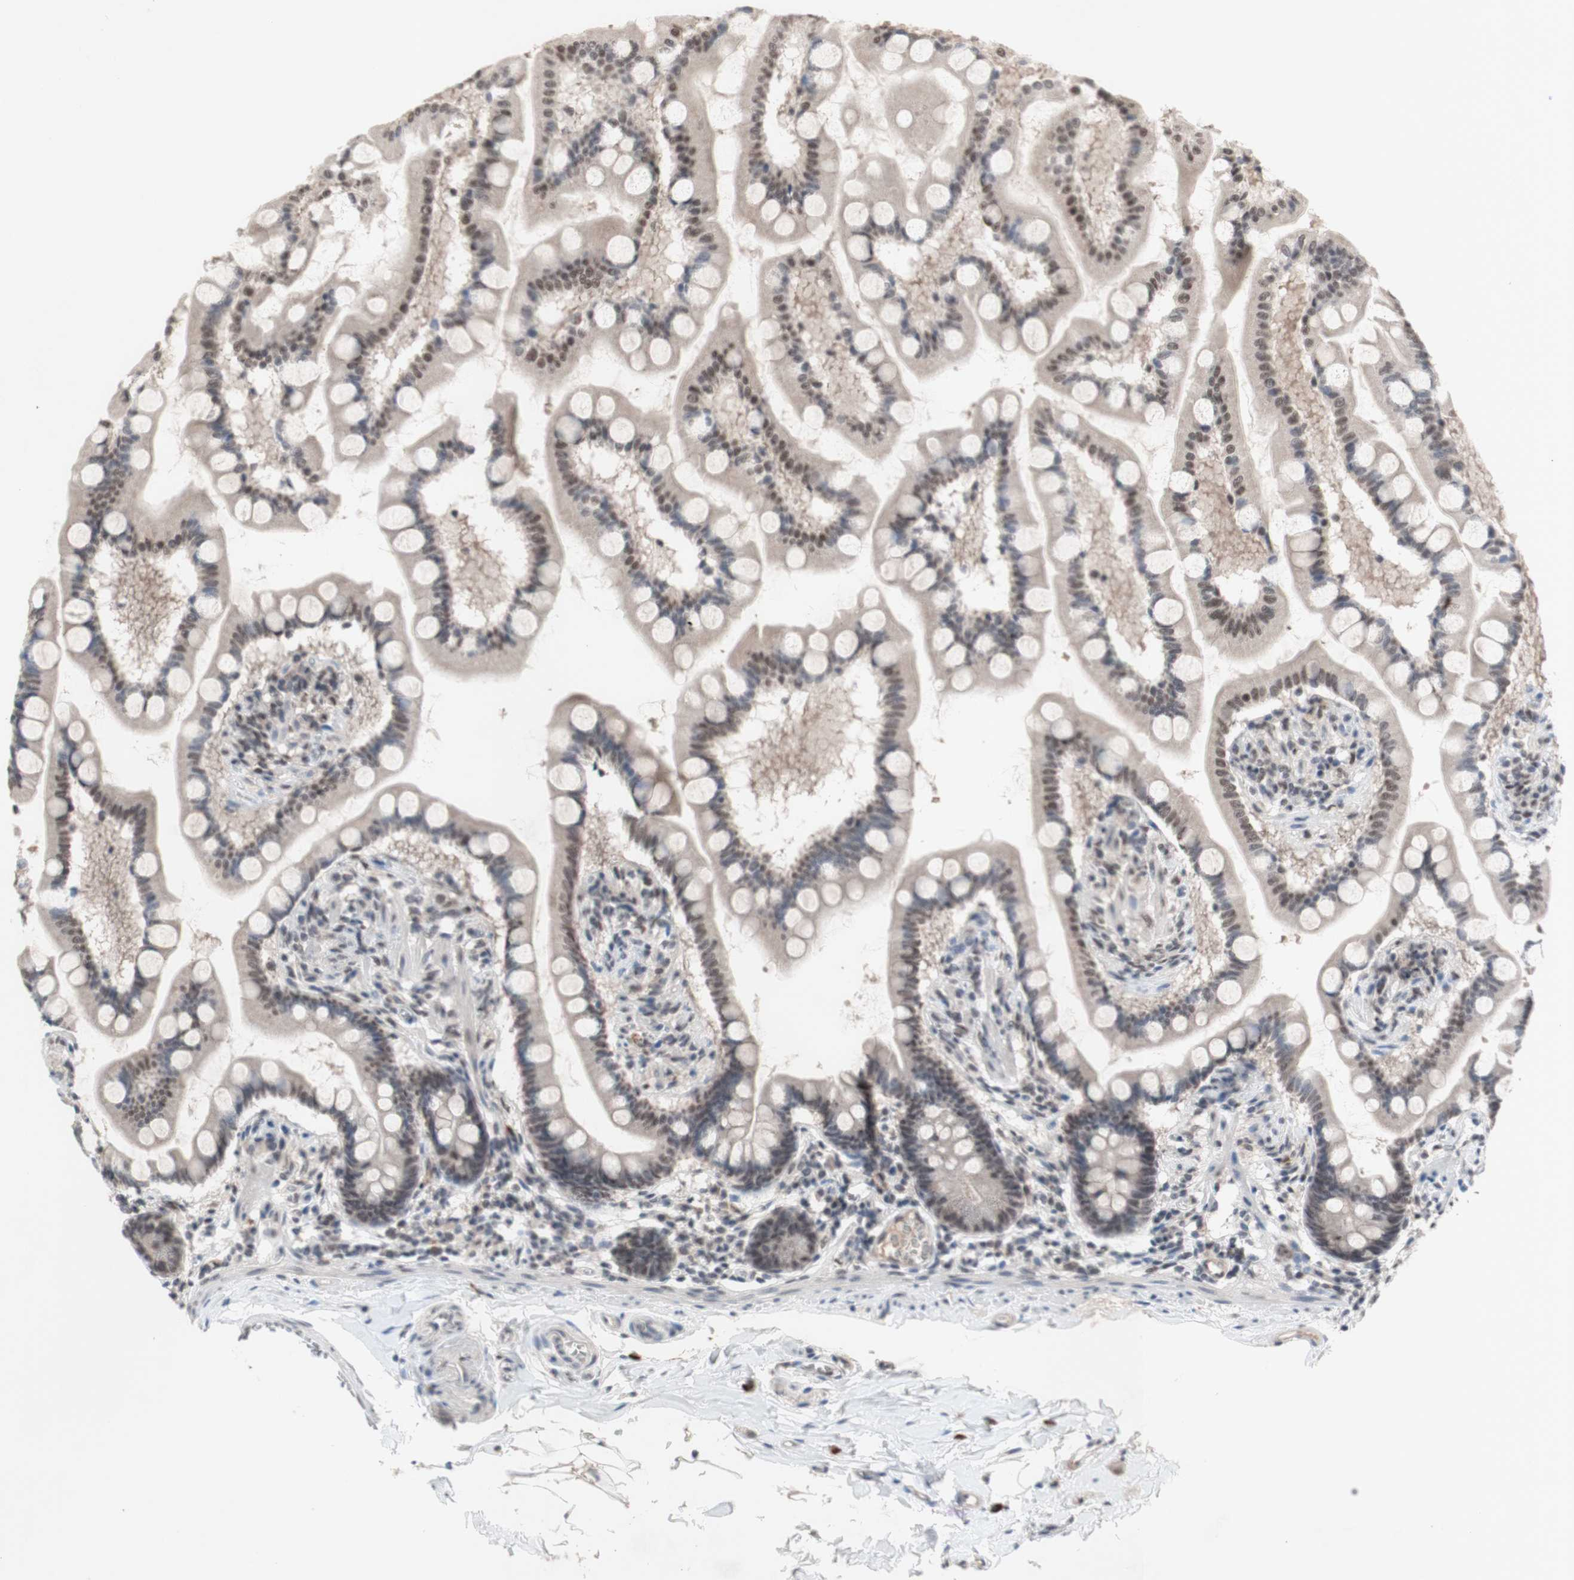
{"staining": {"intensity": "weak", "quantity": ">75%", "location": "nuclear"}, "tissue": "small intestine", "cell_type": "Glandular cells", "image_type": "normal", "snomed": [{"axis": "morphology", "description": "Normal tissue, NOS"}, {"axis": "topography", "description": "Small intestine"}], "caption": "The histopathology image exhibits staining of benign small intestine, revealing weak nuclear protein staining (brown color) within glandular cells. Ihc stains the protein of interest in brown and the nuclei are stained blue.", "gene": "SFPQ", "patient": {"sex": "male", "age": 41}}